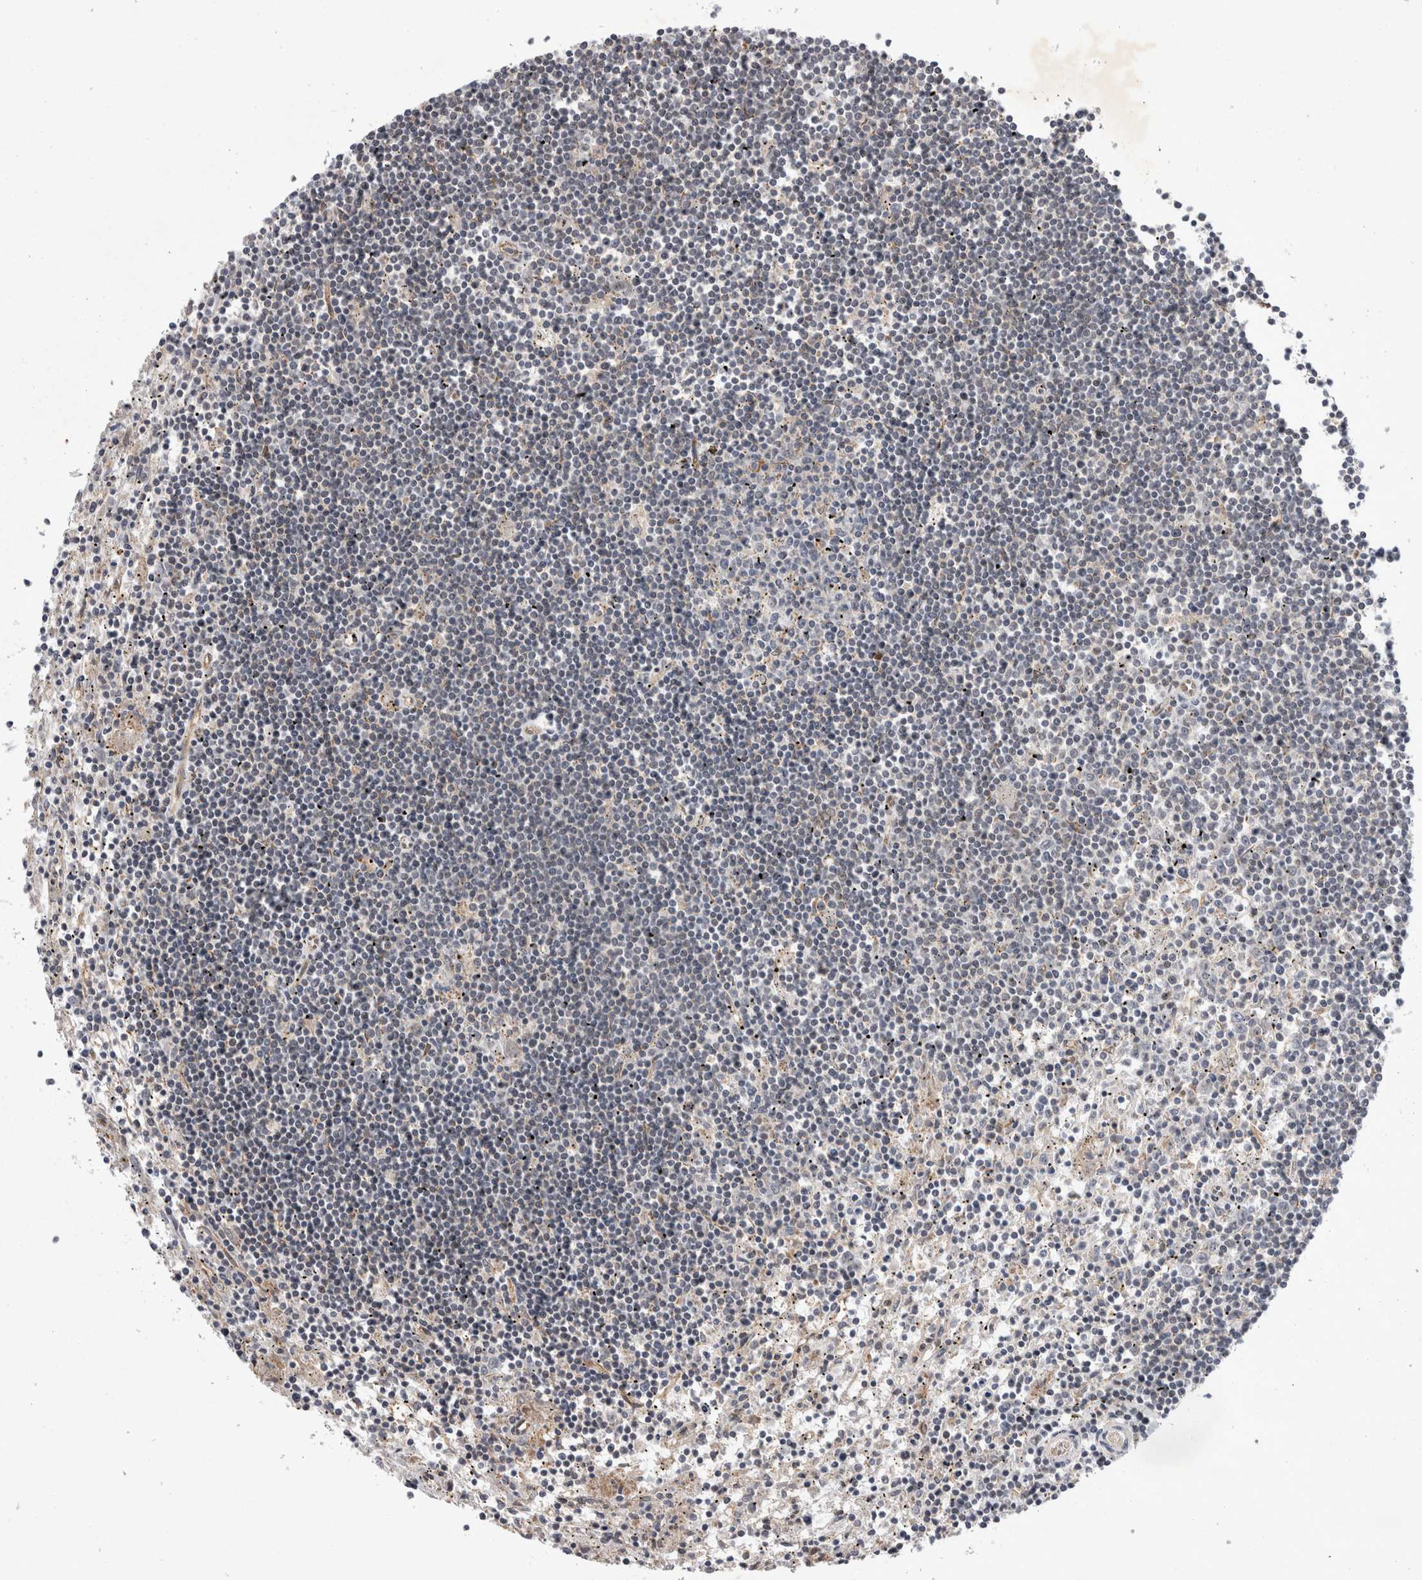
{"staining": {"intensity": "negative", "quantity": "none", "location": "none"}, "tissue": "lymphoma", "cell_type": "Tumor cells", "image_type": "cancer", "snomed": [{"axis": "morphology", "description": "Malignant lymphoma, non-Hodgkin's type, Low grade"}, {"axis": "topography", "description": "Spleen"}], "caption": "A high-resolution image shows immunohistochemistry (IHC) staining of low-grade malignant lymphoma, non-Hodgkin's type, which exhibits no significant positivity in tumor cells.", "gene": "PARP11", "patient": {"sex": "male", "age": 76}}